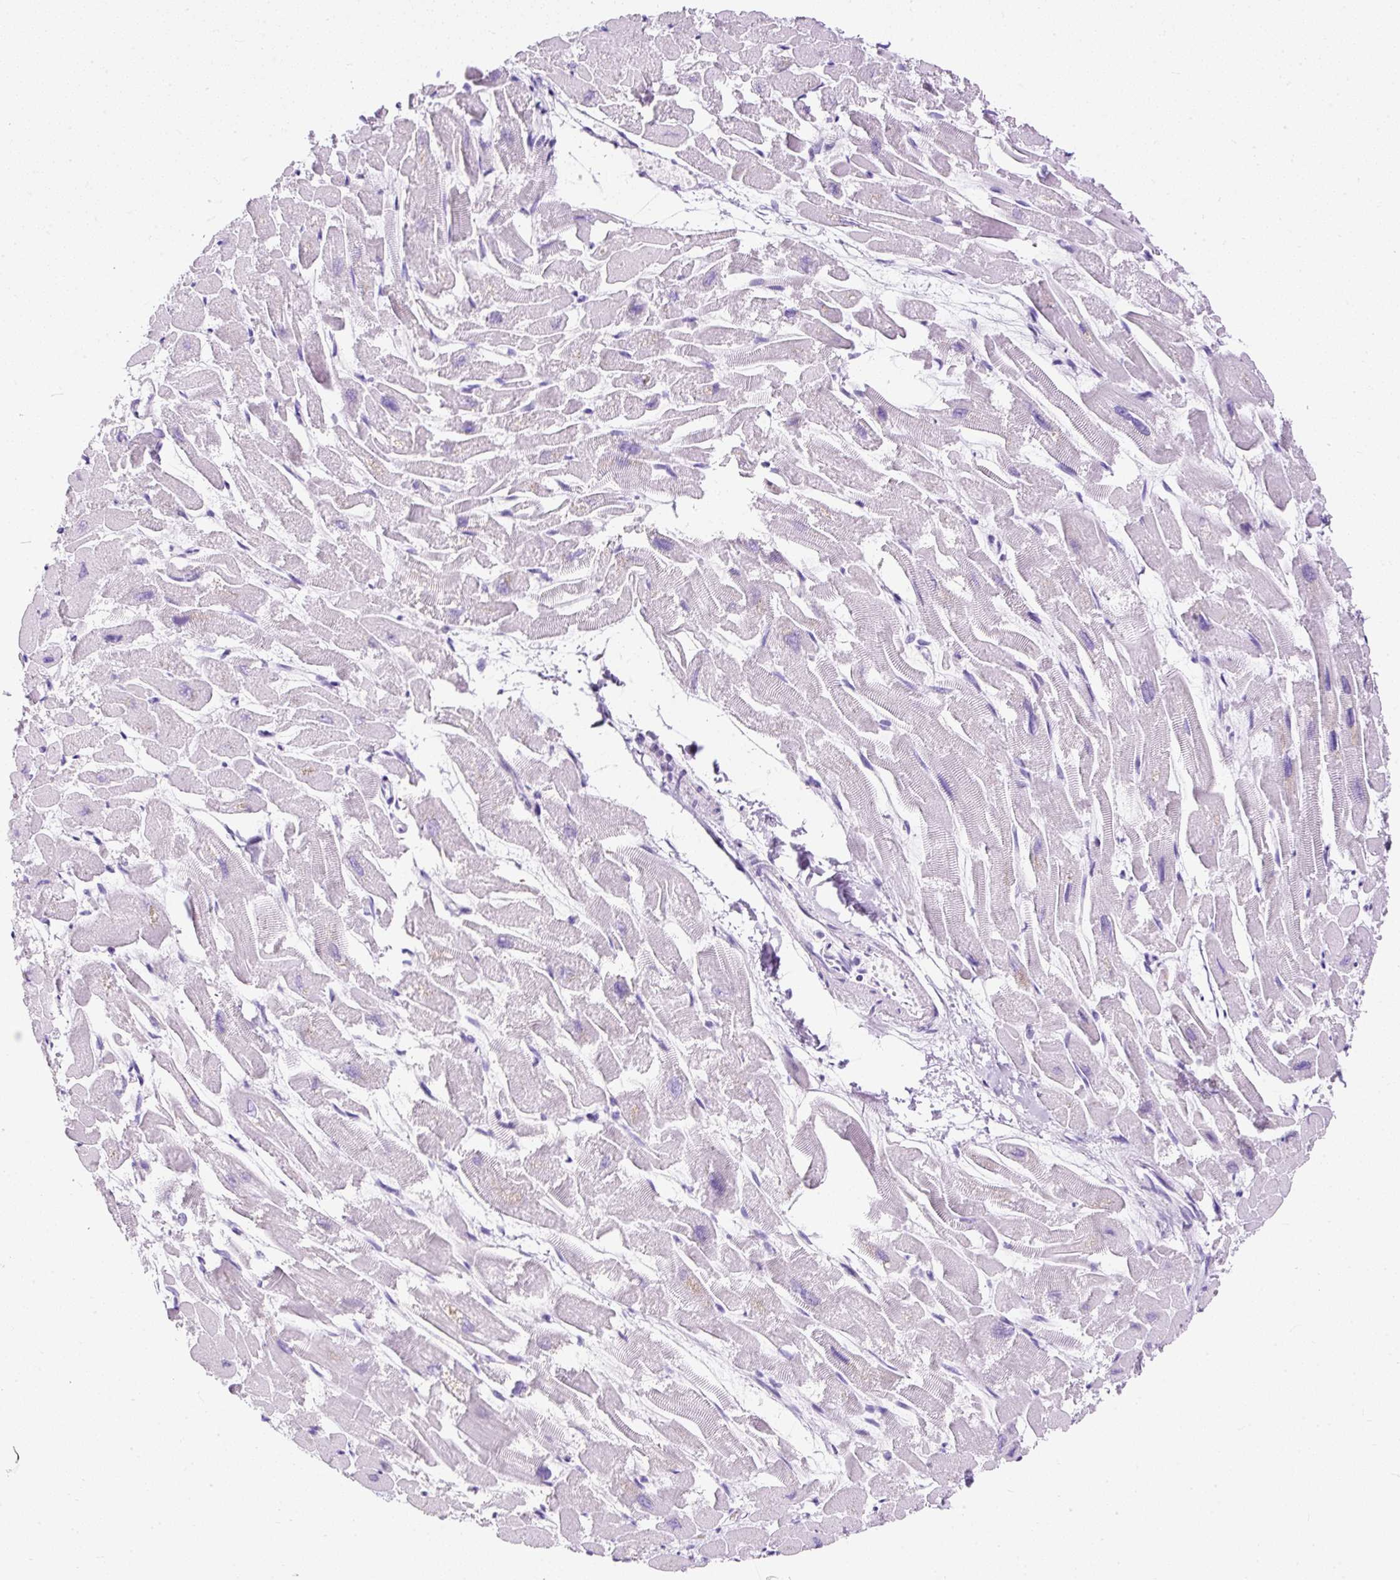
{"staining": {"intensity": "negative", "quantity": "none", "location": "none"}, "tissue": "heart muscle", "cell_type": "Cardiomyocytes", "image_type": "normal", "snomed": [{"axis": "morphology", "description": "Normal tissue, NOS"}, {"axis": "topography", "description": "Heart"}], "caption": "IHC of benign human heart muscle displays no staining in cardiomyocytes.", "gene": "NTS", "patient": {"sex": "male", "age": 54}}